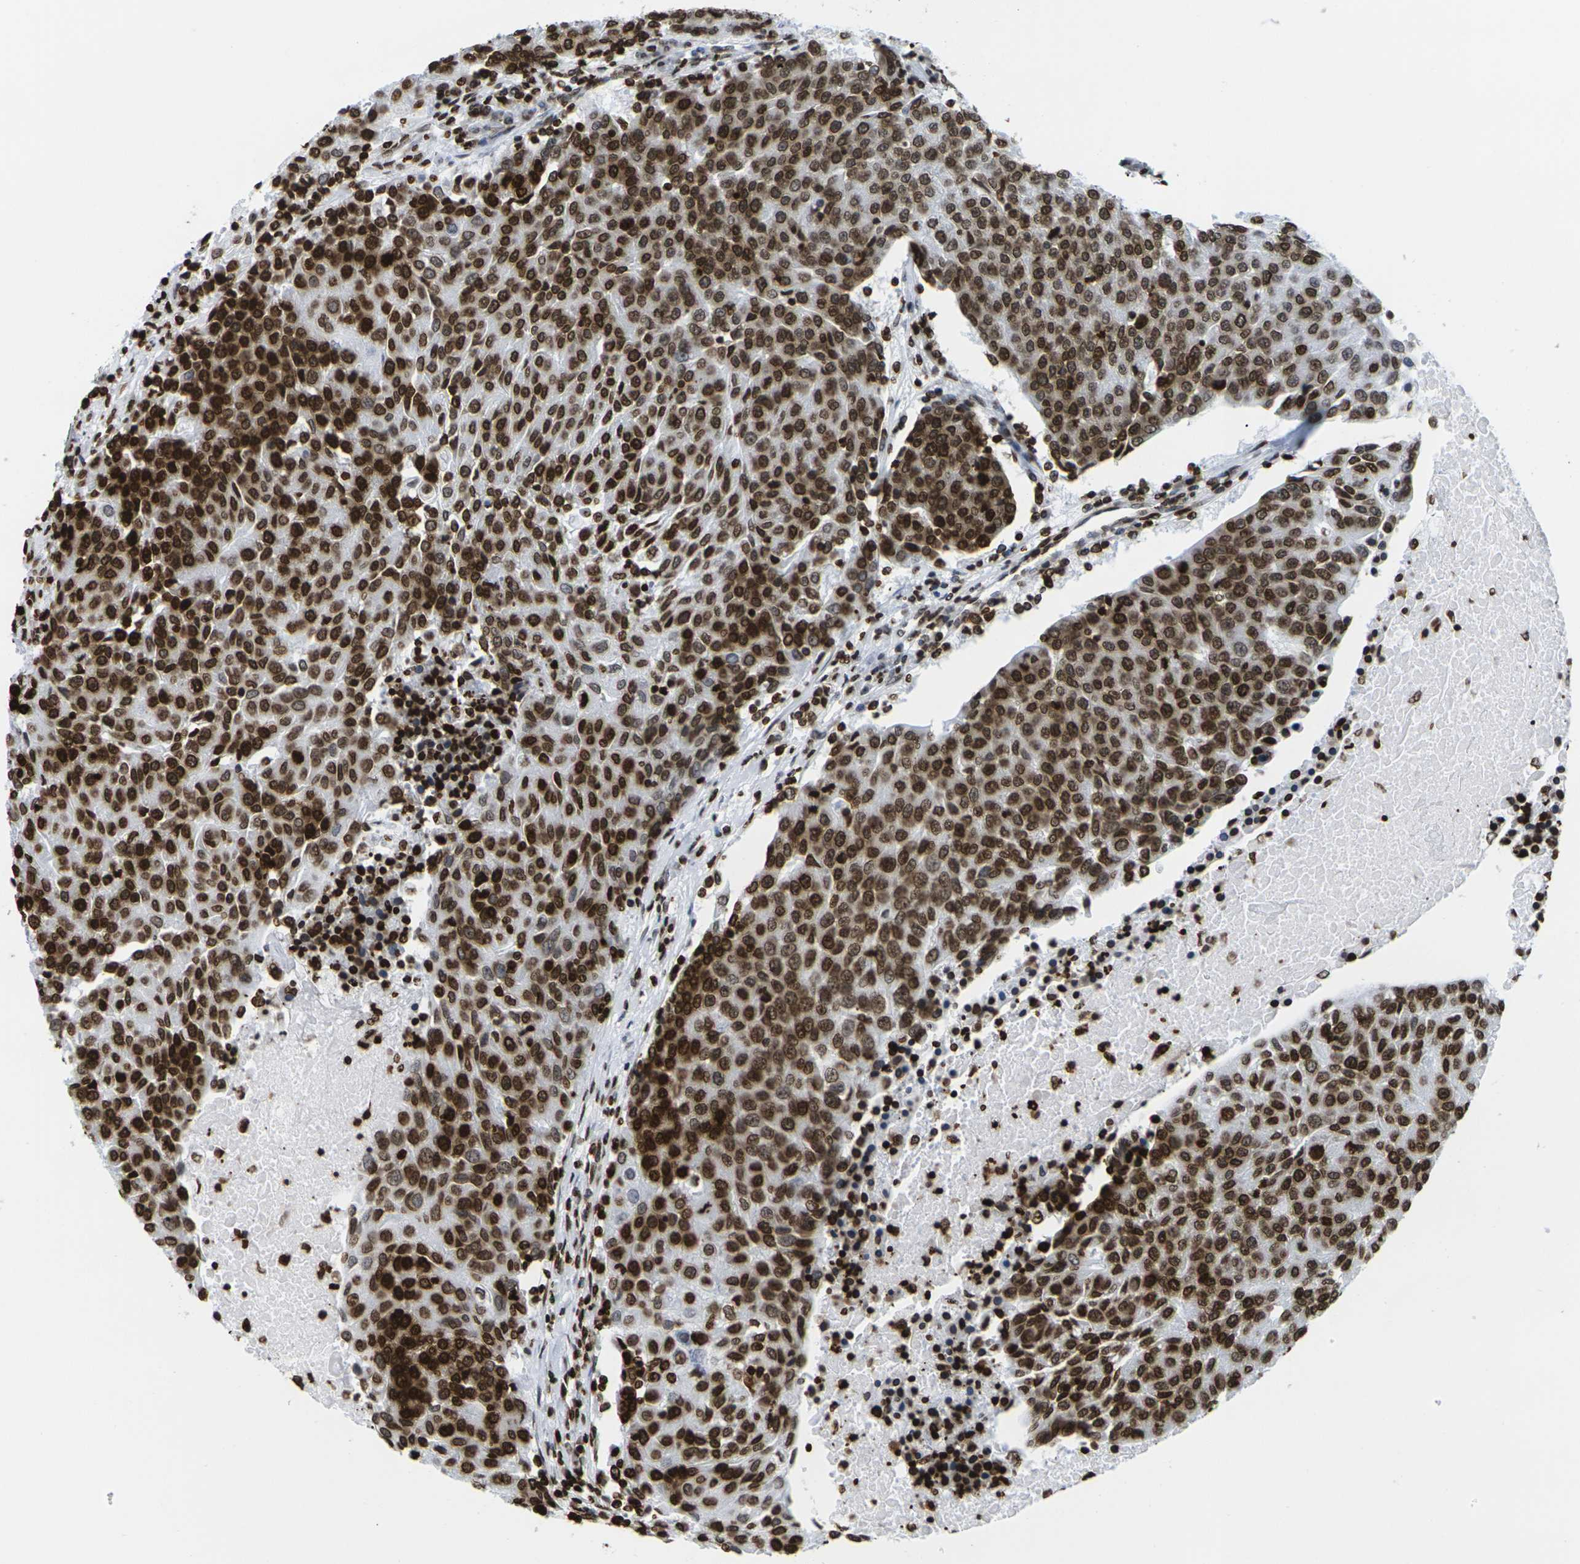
{"staining": {"intensity": "strong", "quantity": ">75%", "location": "cytoplasmic/membranous,nuclear"}, "tissue": "urothelial cancer", "cell_type": "Tumor cells", "image_type": "cancer", "snomed": [{"axis": "morphology", "description": "Urothelial carcinoma, High grade"}, {"axis": "topography", "description": "Urinary bladder"}], "caption": "High-grade urothelial carcinoma stained with a protein marker demonstrates strong staining in tumor cells.", "gene": "H2AC21", "patient": {"sex": "female", "age": 85}}